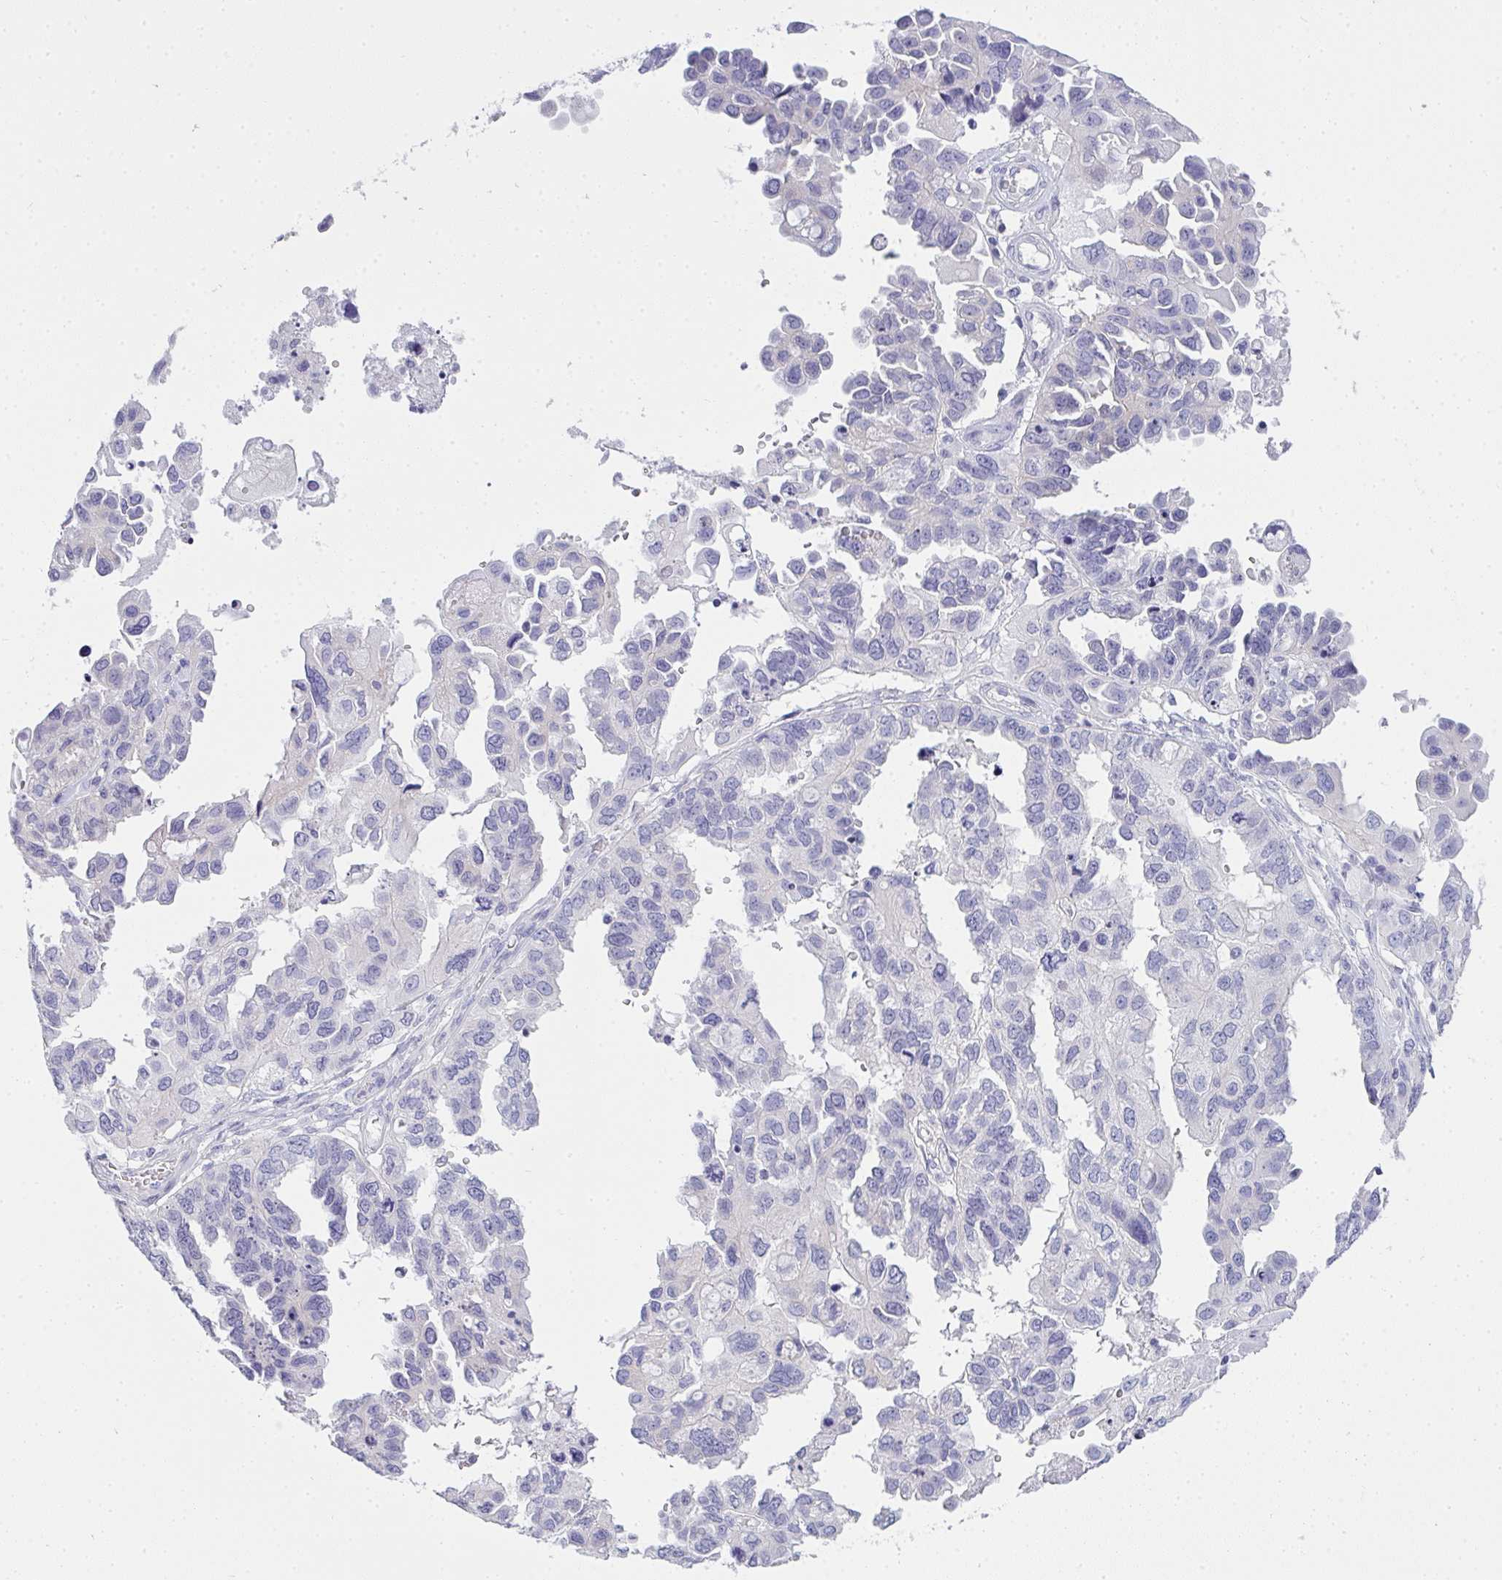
{"staining": {"intensity": "negative", "quantity": "none", "location": "none"}, "tissue": "ovarian cancer", "cell_type": "Tumor cells", "image_type": "cancer", "snomed": [{"axis": "morphology", "description": "Cystadenocarcinoma, serous, NOS"}, {"axis": "topography", "description": "Ovary"}], "caption": "High magnification brightfield microscopy of ovarian cancer (serous cystadenocarcinoma) stained with DAB (3,3'-diaminobenzidine) (brown) and counterstained with hematoxylin (blue): tumor cells show no significant staining.", "gene": "GSDMB", "patient": {"sex": "female", "age": 53}}